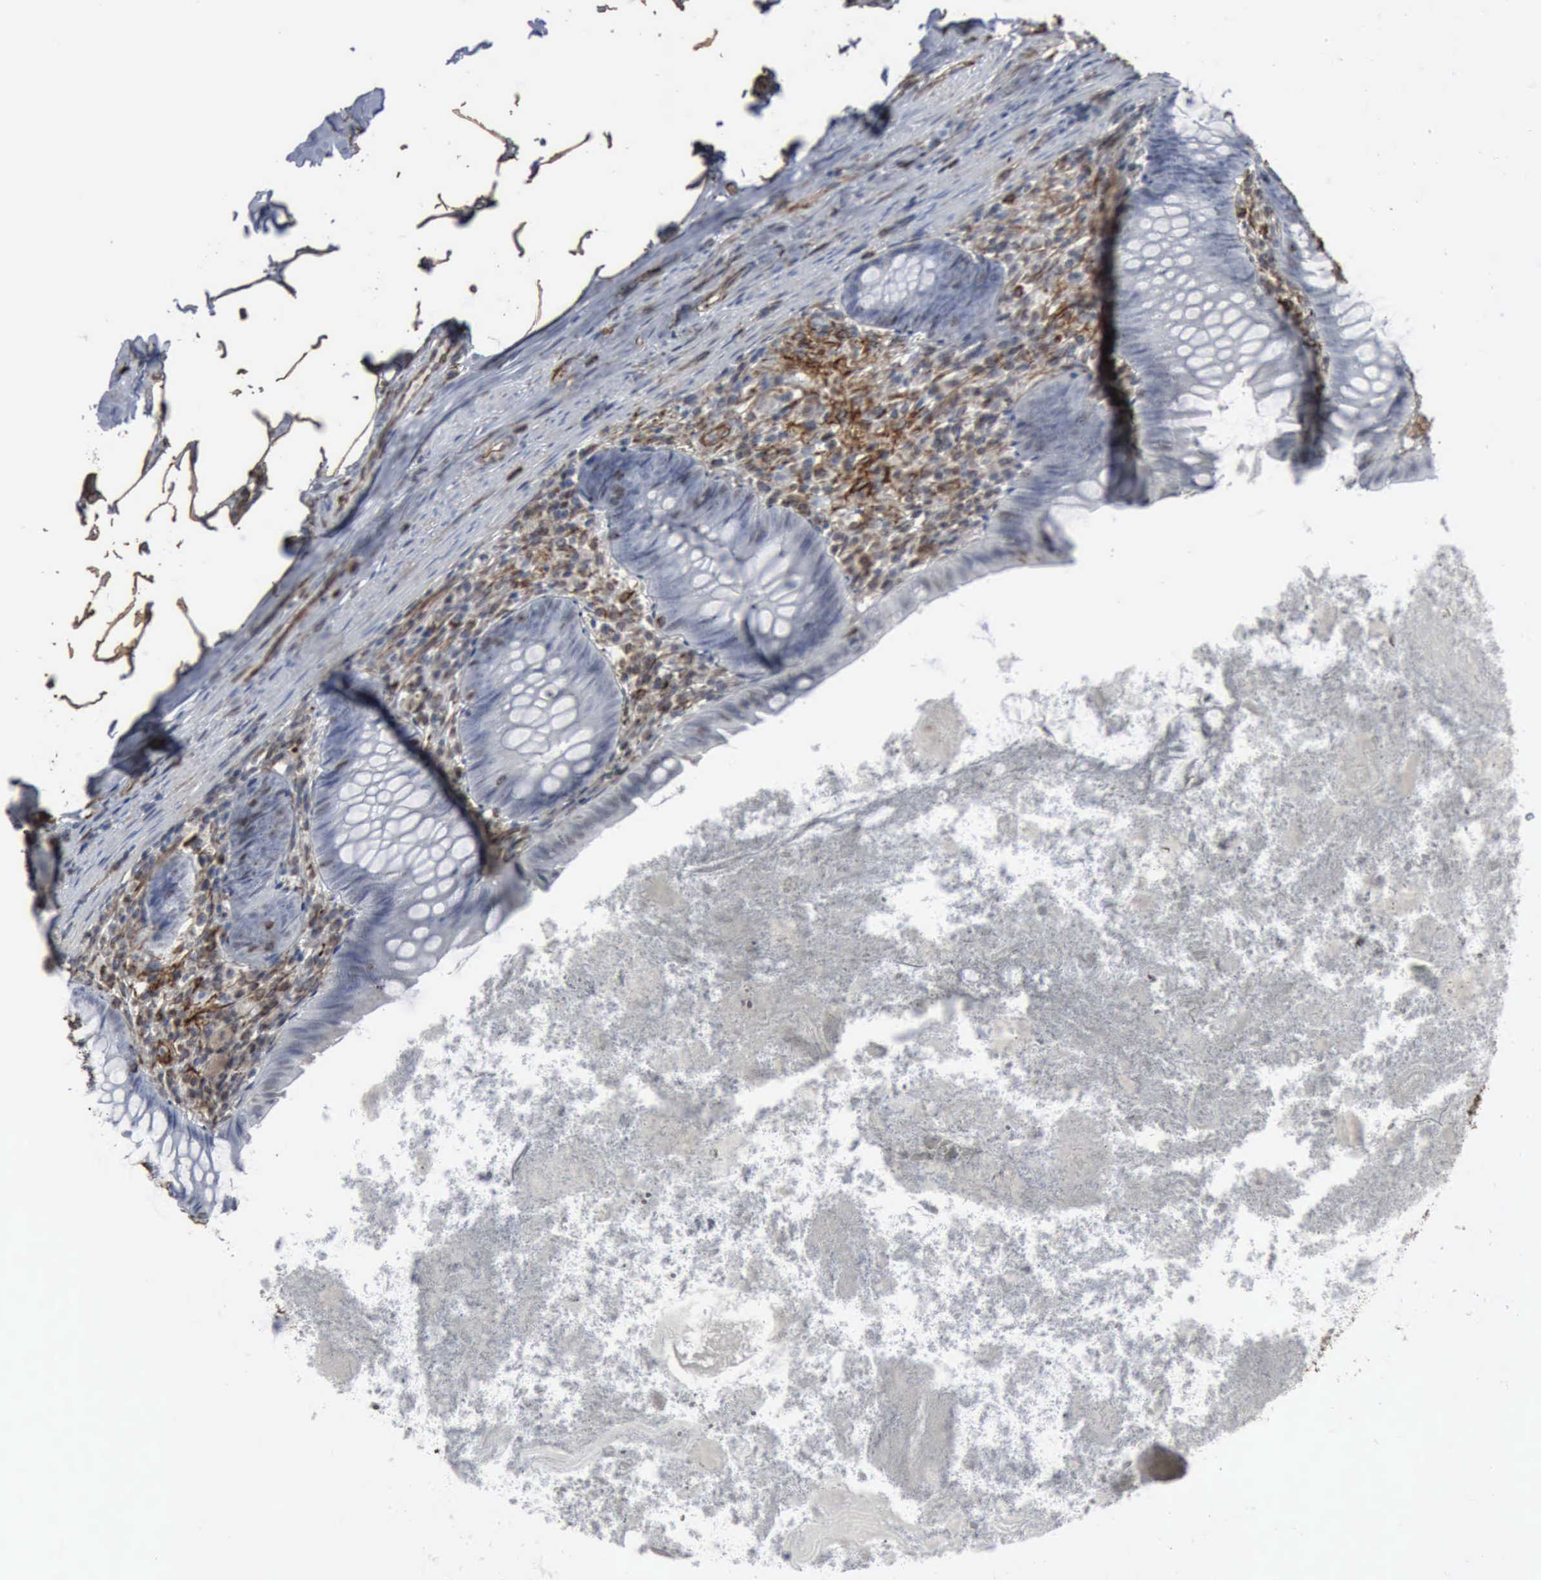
{"staining": {"intensity": "negative", "quantity": "none", "location": "none"}, "tissue": "appendix", "cell_type": "Glandular cells", "image_type": "normal", "snomed": [{"axis": "morphology", "description": "Normal tissue, NOS"}, {"axis": "topography", "description": "Appendix"}], "caption": "This is an IHC image of unremarkable appendix. There is no staining in glandular cells.", "gene": "CCNE1", "patient": {"sex": "female", "age": 82}}